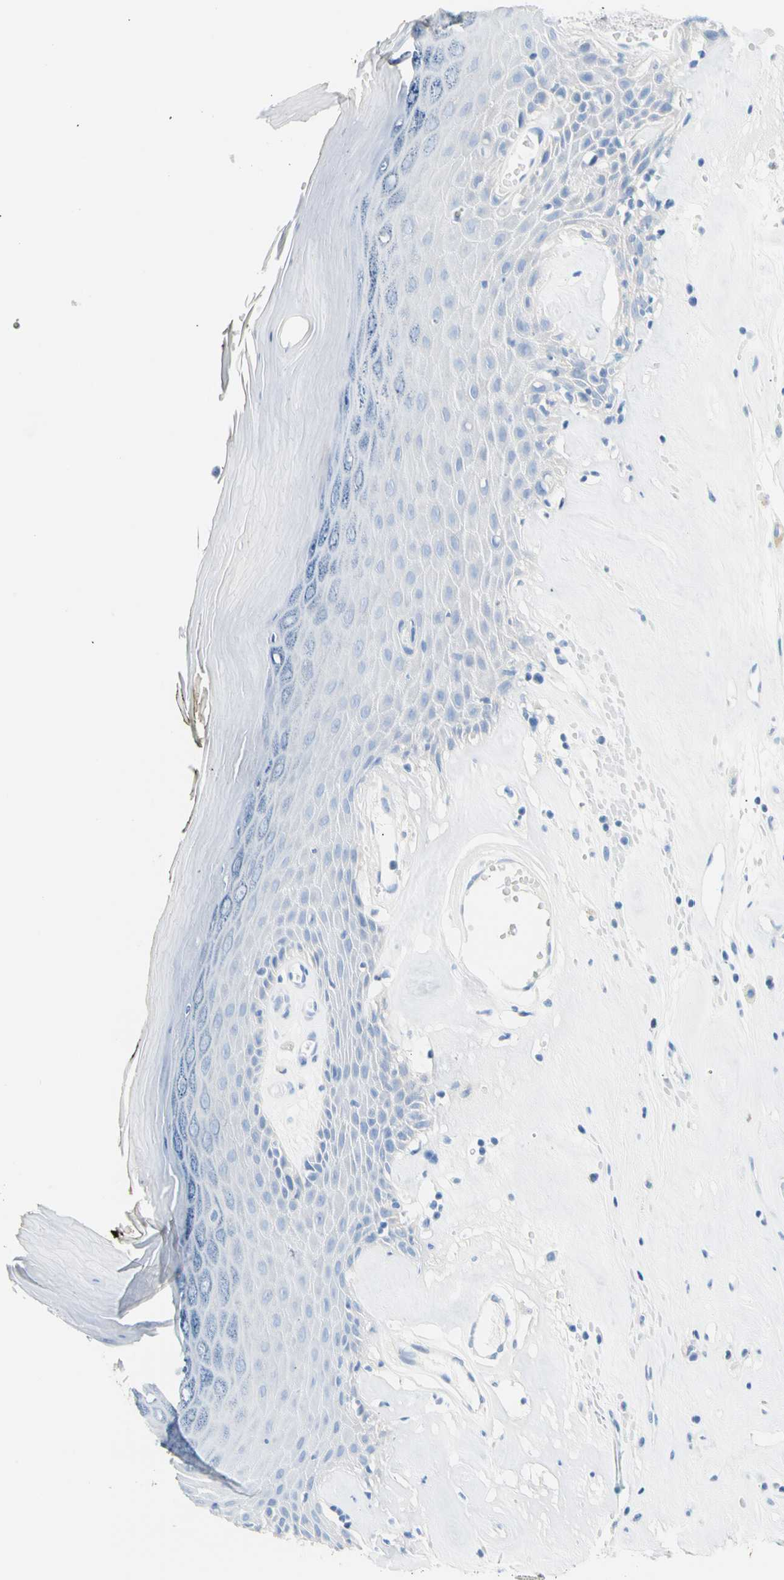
{"staining": {"intensity": "negative", "quantity": "none", "location": "none"}, "tissue": "skin", "cell_type": "Epidermal cells", "image_type": "normal", "snomed": [{"axis": "morphology", "description": "Normal tissue, NOS"}, {"axis": "morphology", "description": "Inflammation, NOS"}, {"axis": "topography", "description": "Vulva"}], "caption": "Epidermal cells are negative for brown protein staining in unremarkable skin. Nuclei are stained in blue.", "gene": "CEL", "patient": {"sex": "female", "age": 84}}